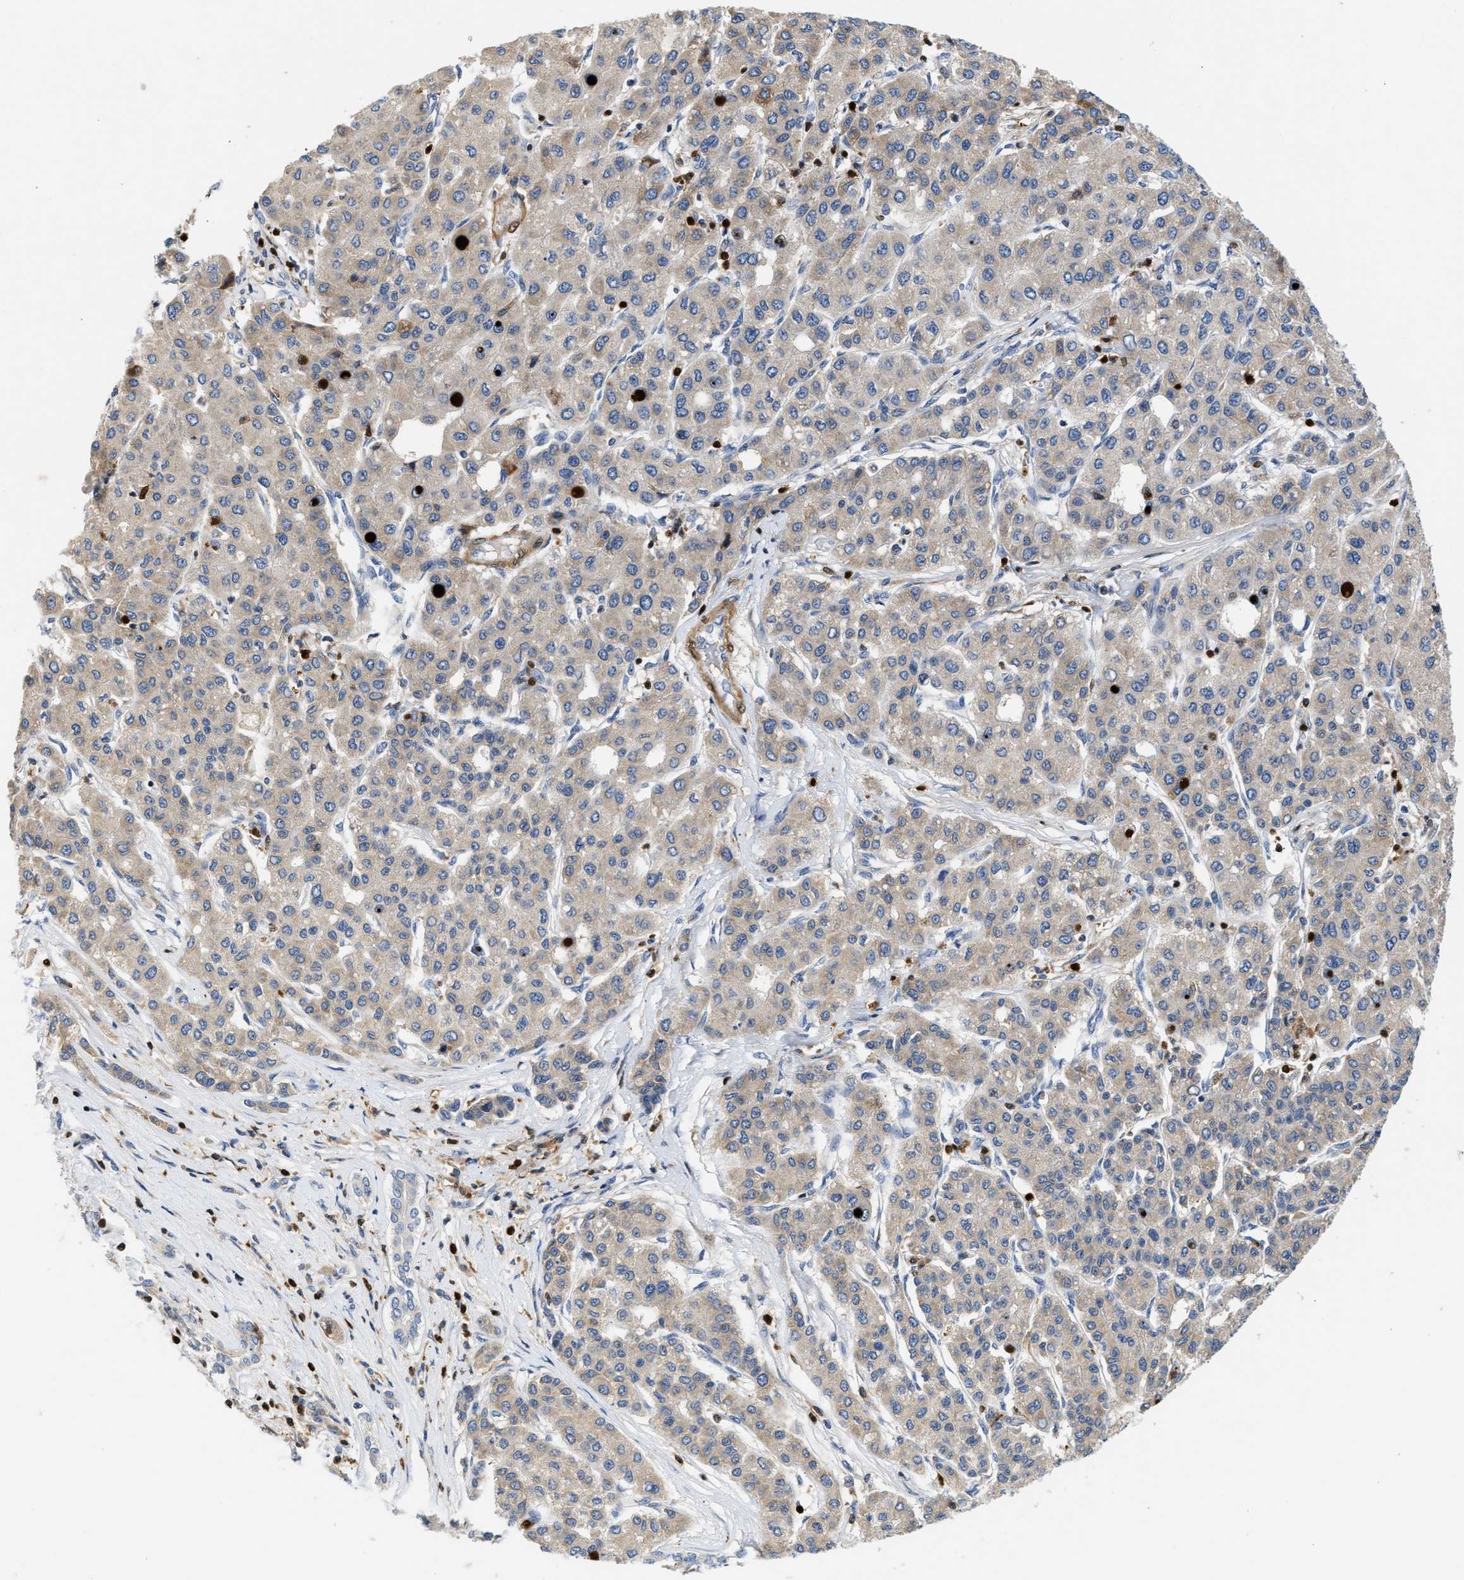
{"staining": {"intensity": "weak", "quantity": ">75%", "location": "cytoplasmic/membranous"}, "tissue": "liver cancer", "cell_type": "Tumor cells", "image_type": "cancer", "snomed": [{"axis": "morphology", "description": "Carcinoma, Hepatocellular, NOS"}, {"axis": "topography", "description": "Liver"}], "caption": "Protein staining of liver hepatocellular carcinoma tissue displays weak cytoplasmic/membranous positivity in approximately >75% of tumor cells.", "gene": "SLIT2", "patient": {"sex": "male", "age": 65}}